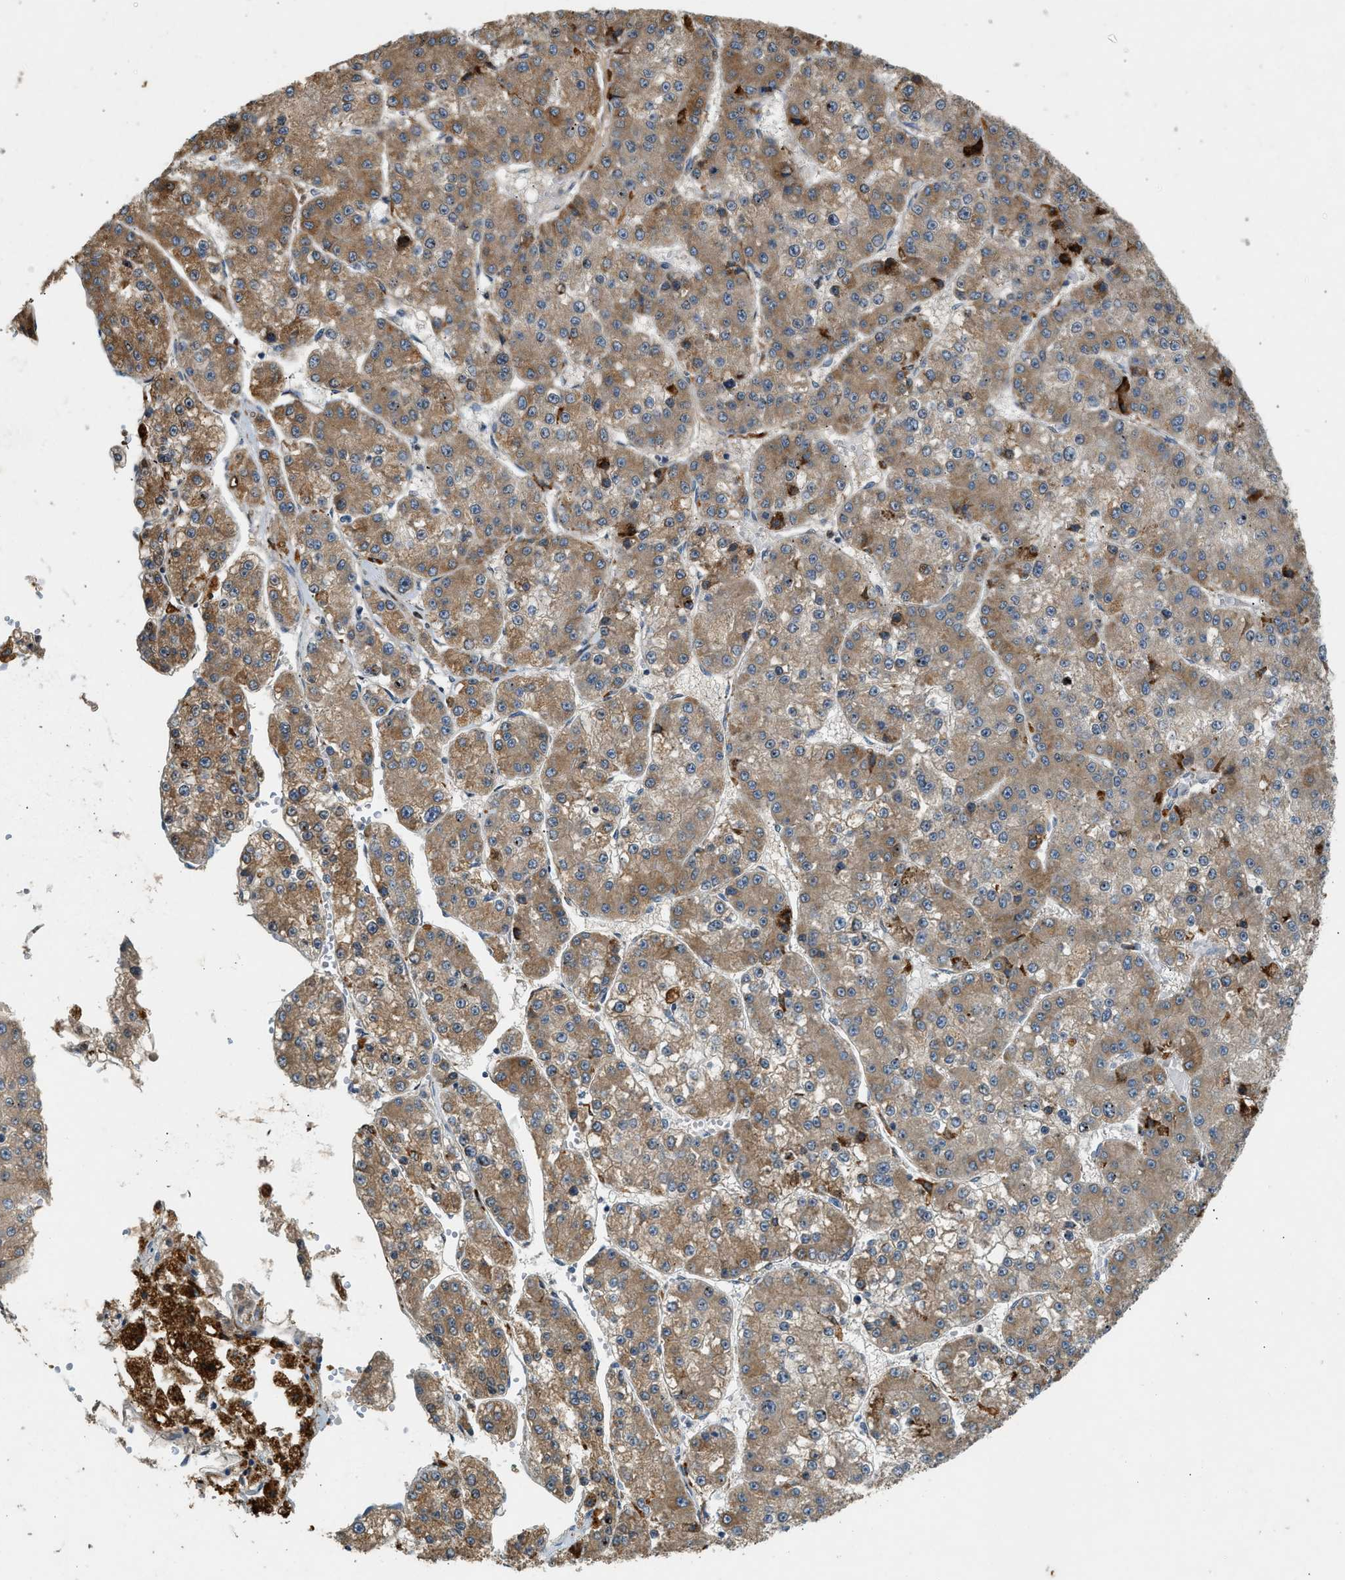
{"staining": {"intensity": "moderate", "quantity": ">75%", "location": "cytoplasmic/membranous"}, "tissue": "liver cancer", "cell_type": "Tumor cells", "image_type": "cancer", "snomed": [{"axis": "morphology", "description": "Carcinoma, Hepatocellular, NOS"}, {"axis": "topography", "description": "Liver"}], "caption": "A high-resolution image shows immunohistochemistry (IHC) staining of hepatocellular carcinoma (liver), which displays moderate cytoplasmic/membranous staining in approximately >75% of tumor cells.", "gene": "CTSB", "patient": {"sex": "female", "age": 73}}